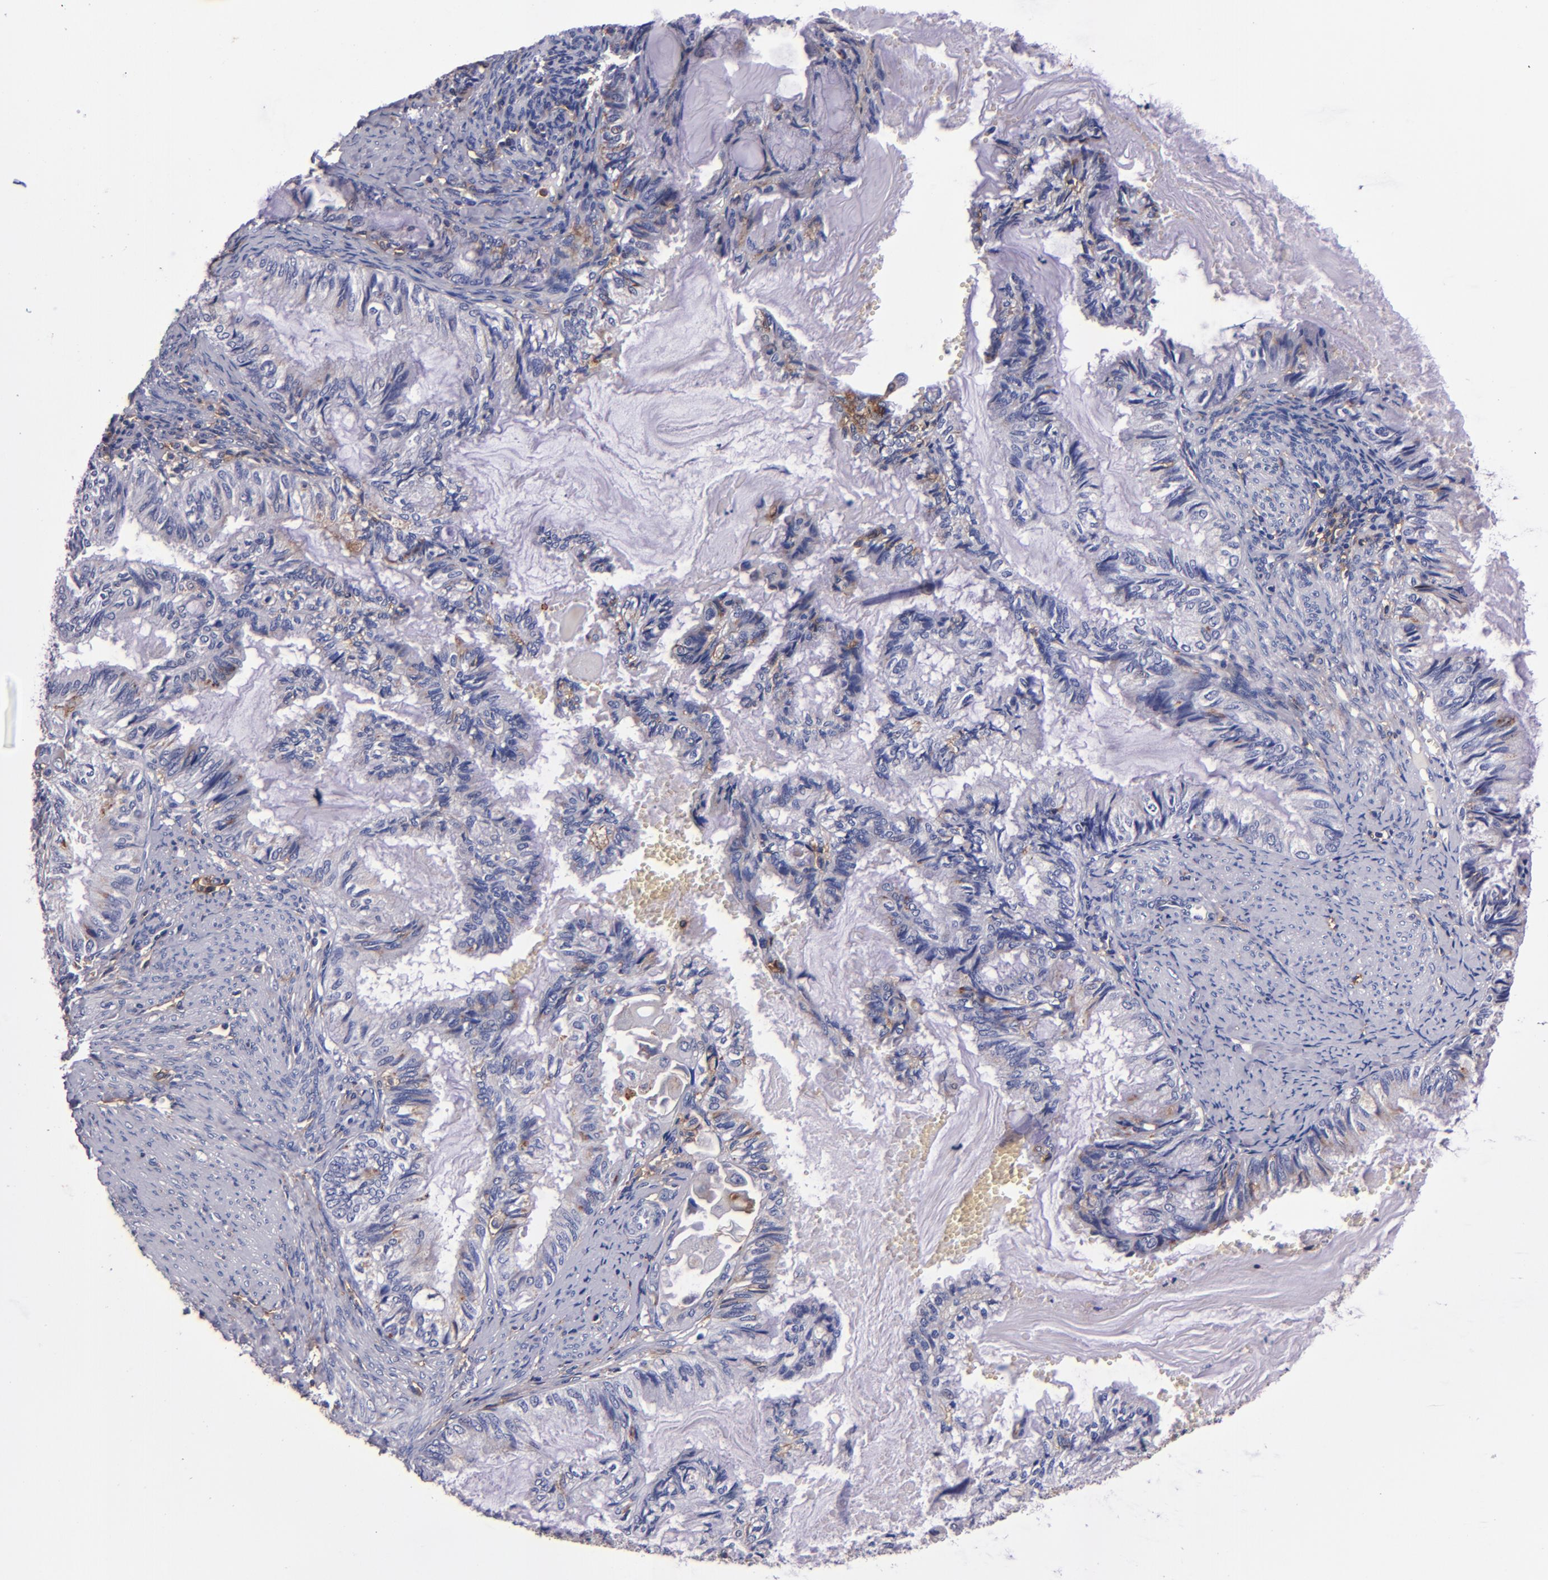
{"staining": {"intensity": "moderate", "quantity": "<25%", "location": "cytoplasmic/membranous"}, "tissue": "endometrial cancer", "cell_type": "Tumor cells", "image_type": "cancer", "snomed": [{"axis": "morphology", "description": "Adenocarcinoma, NOS"}, {"axis": "topography", "description": "Endometrium"}], "caption": "An image of adenocarcinoma (endometrial) stained for a protein demonstrates moderate cytoplasmic/membranous brown staining in tumor cells.", "gene": "SIRPA", "patient": {"sex": "female", "age": 86}}